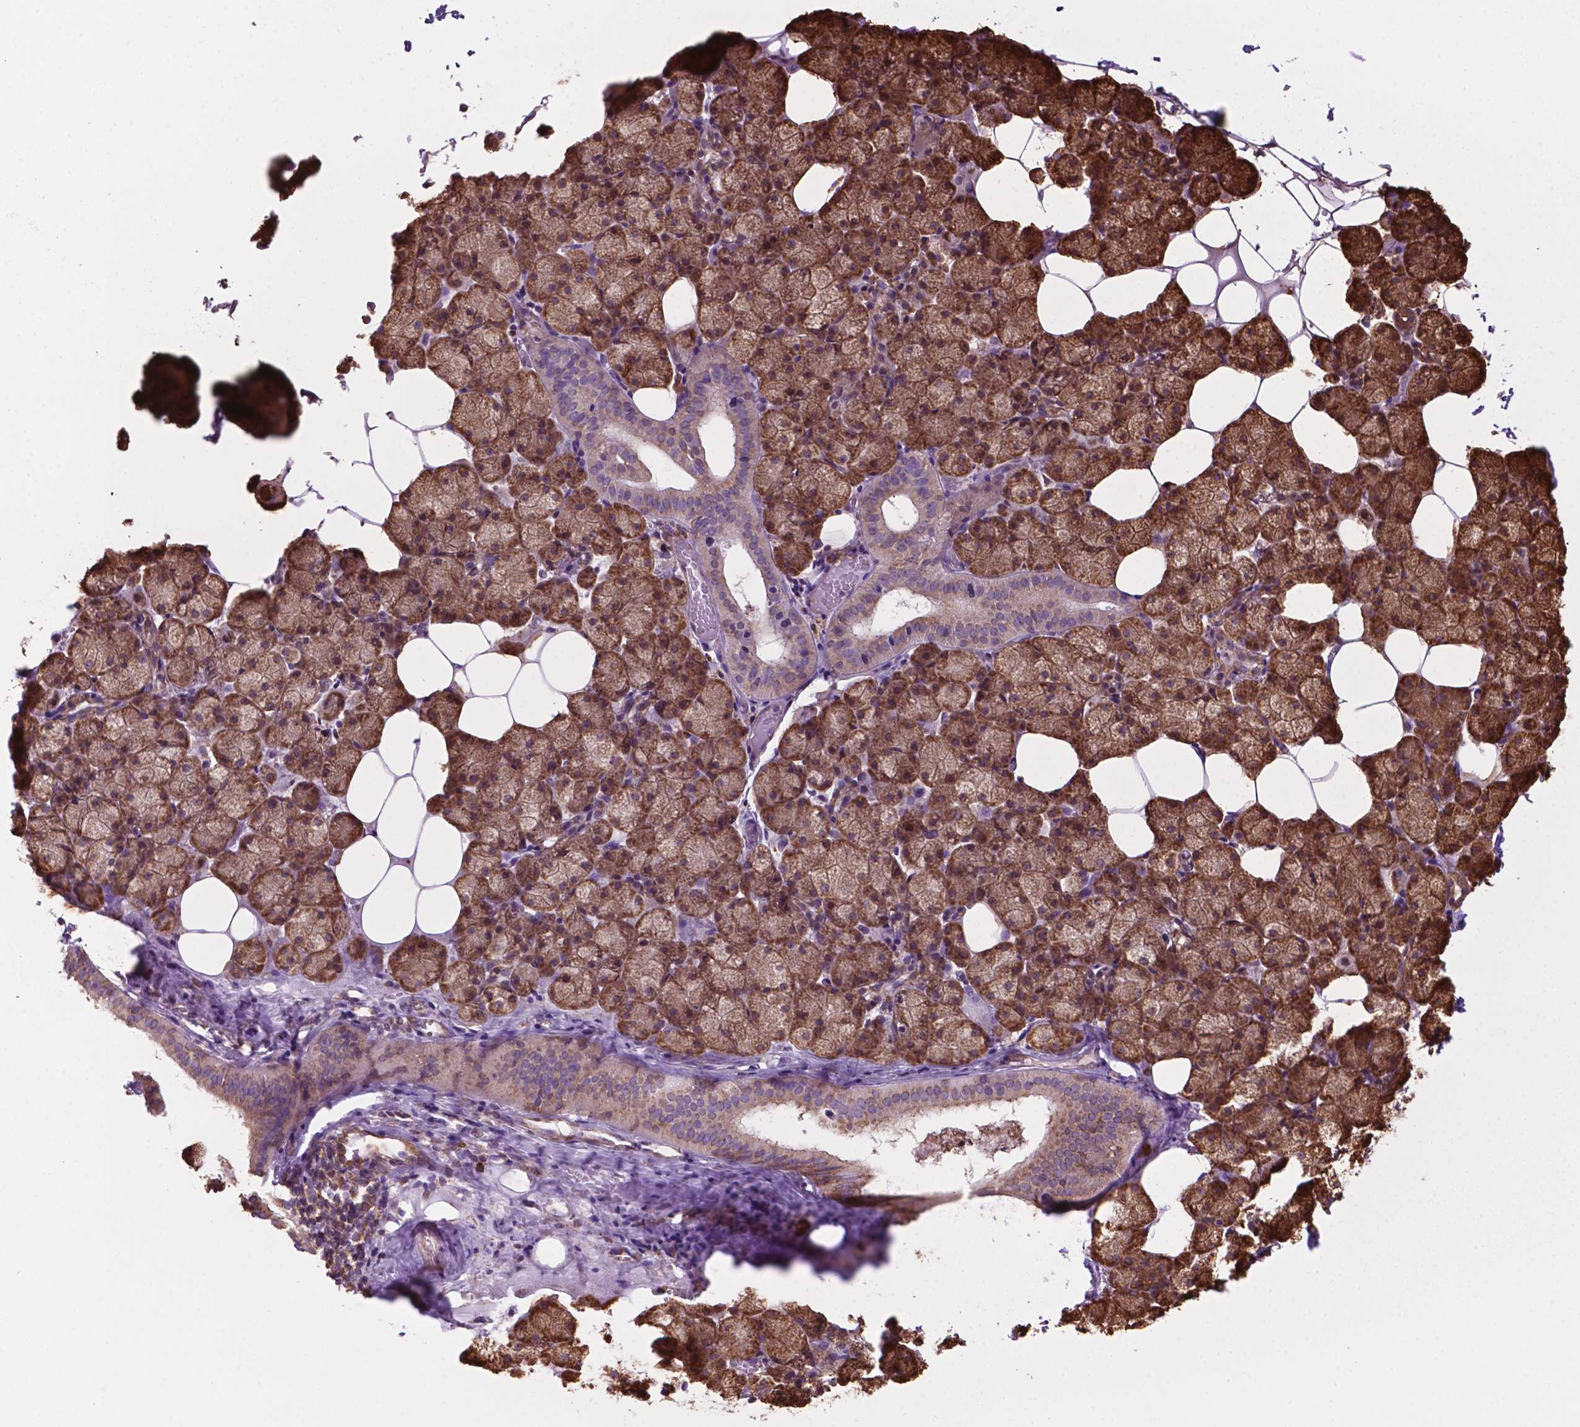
{"staining": {"intensity": "moderate", "quantity": ">75%", "location": "cytoplasmic/membranous"}, "tissue": "salivary gland", "cell_type": "Glandular cells", "image_type": "normal", "snomed": [{"axis": "morphology", "description": "Normal tissue, NOS"}, {"axis": "topography", "description": "Salivary gland"}], "caption": "An image of salivary gland stained for a protein reveals moderate cytoplasmic/membranous brown staining in glandular cells.", "gene": "RPL29", "patient": {"sex": "male", "age": 38}}